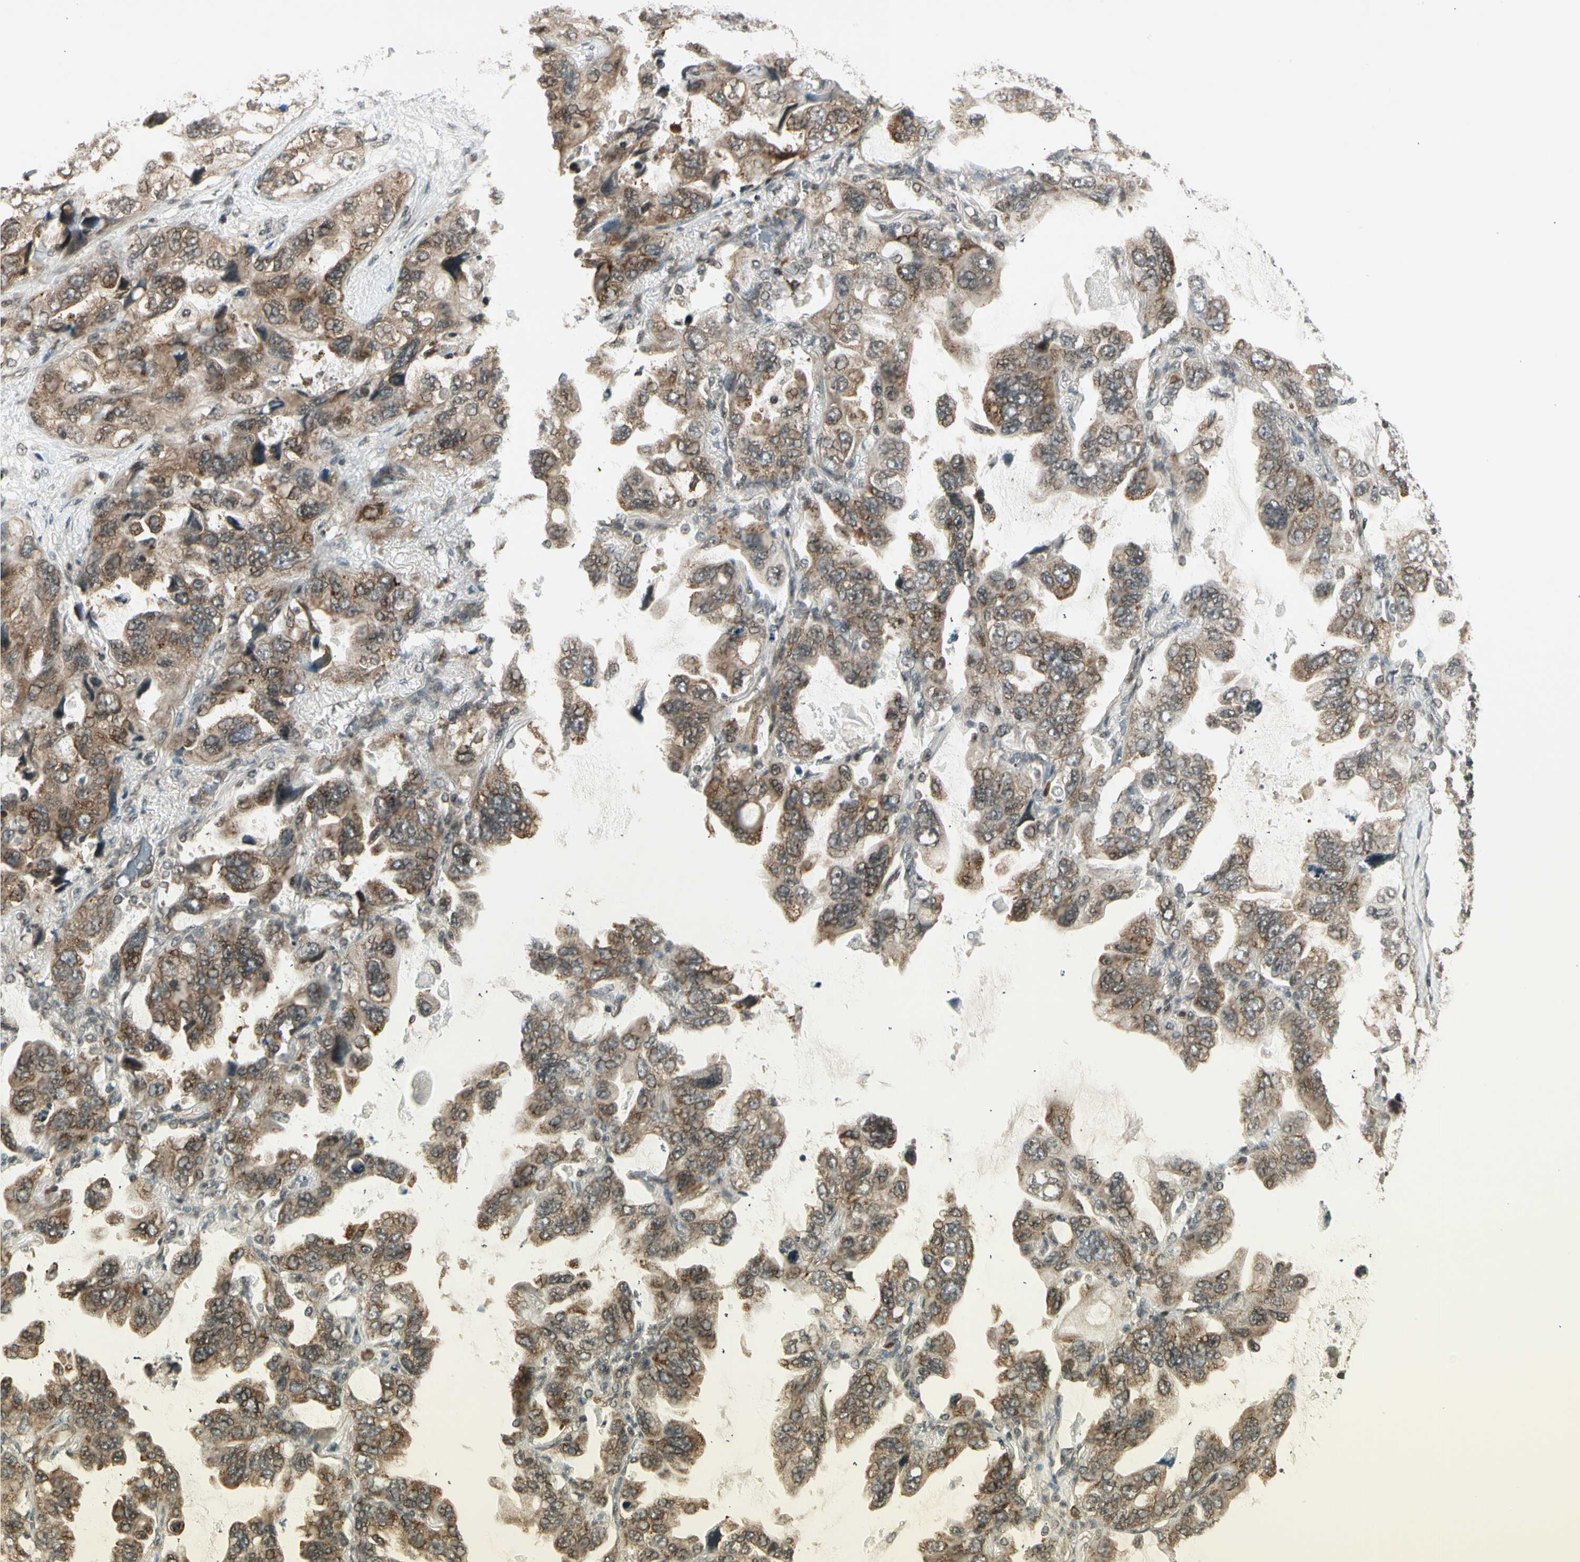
{"staining": {"intensity": "moderate", "quantity": "25%-75%", "location": "cytoplasmic/membranous"}, "tissue": "lung cancer", "cell_type": "Tumor cells", "image_type": "cancer", "snomed": [{"axis": "morphology", "description": "Squamous cell carcinoma, NOS"}, {"axis": "topography", "description": "Lung"}], "caption": "IHC image of neoplastic tissue: human squamous cell carcinoma (lung) stained using immunohistochemistry displays medium levels of moderate protein expression localized specifically in the cytoplasmic/membranous of tumor cells, appearing as a cytoplasmic/membranous brown color.", "gene": "SMN2", "patient": {"sex": "female", "age": 73}}